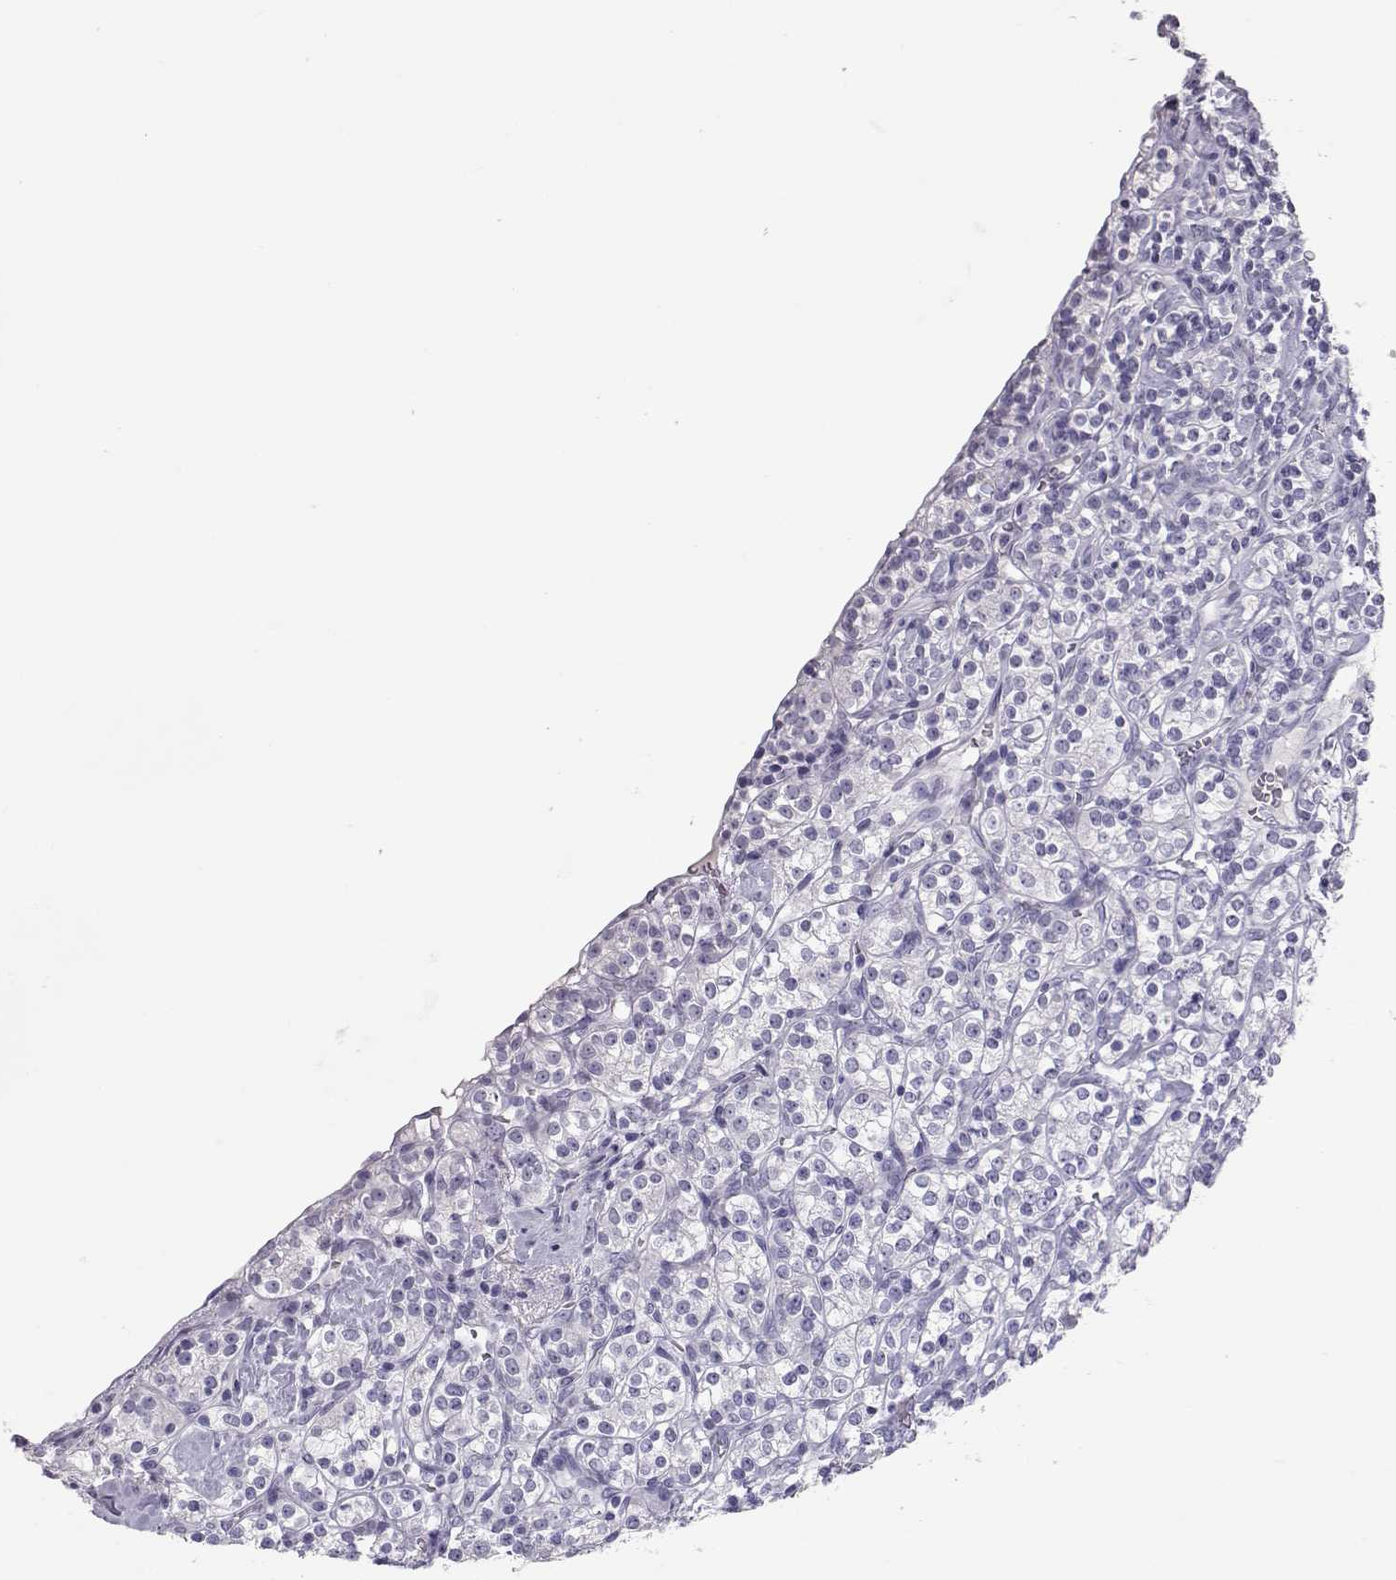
{"staining": {"intensity": "negative", "quantity": "none", "location": "none"}, "tissue": "renal cancer", "cell_type": "Tumor cells", "image_type": "cancer", "snomed": [{"axis": "morphology", "description": "Adenocarcinoma, NOS"}, {"axis": "topography", "description": "Kidney"}], "caption": "This is an immunohistochemistry micrograph of renal cancer. There is no staining in tumor cells.", "gene": "PMCH", "patient": {"sex": "male", "age": 77}}